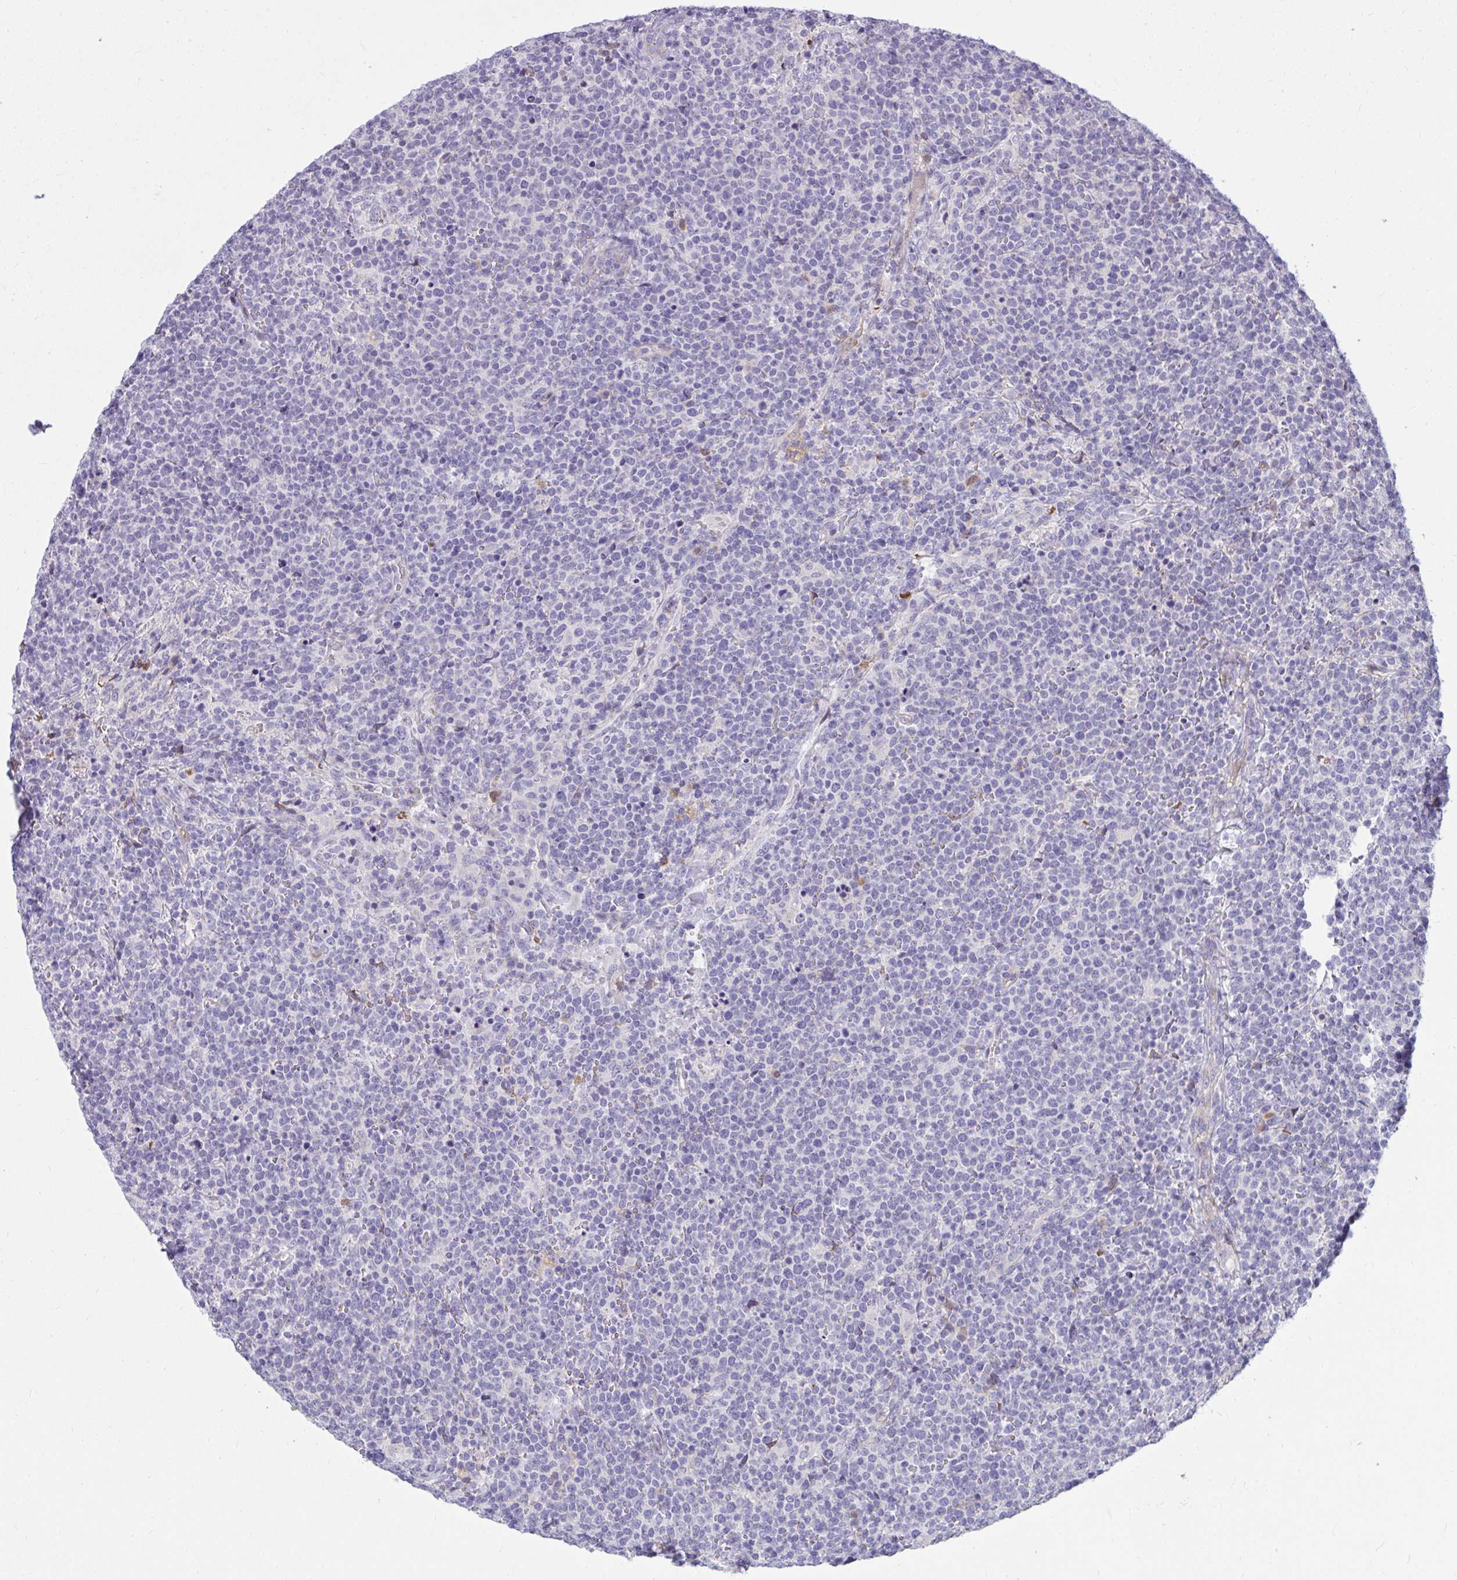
{"staining": {"intensity": "negative", "quantity": "none", "location": "none"}, "tissue": "lymphoma", "cell_type": "Tumor cells", "image_type": "cancer", "snomed": [{"axis": "morphology", "description": "Malignant lymphoma, non-Hodgkin's type, High grade"}, {"axis": "topography", "description": "Lymph node"}], "caption": "DAB (3,3'-diaminobenzidine) immunohistochemical staining of lymphoma demonstrates no significant expression in tumor cells. (Stains: DAB (3,3'-diaminobenzidine) immunohistochemistry with hematoxylin counter stain, Microscopy: brightfield microscopy at high magnification).", "gene": "PIGZ", "patient": {"sex": "male", "age": 61}}